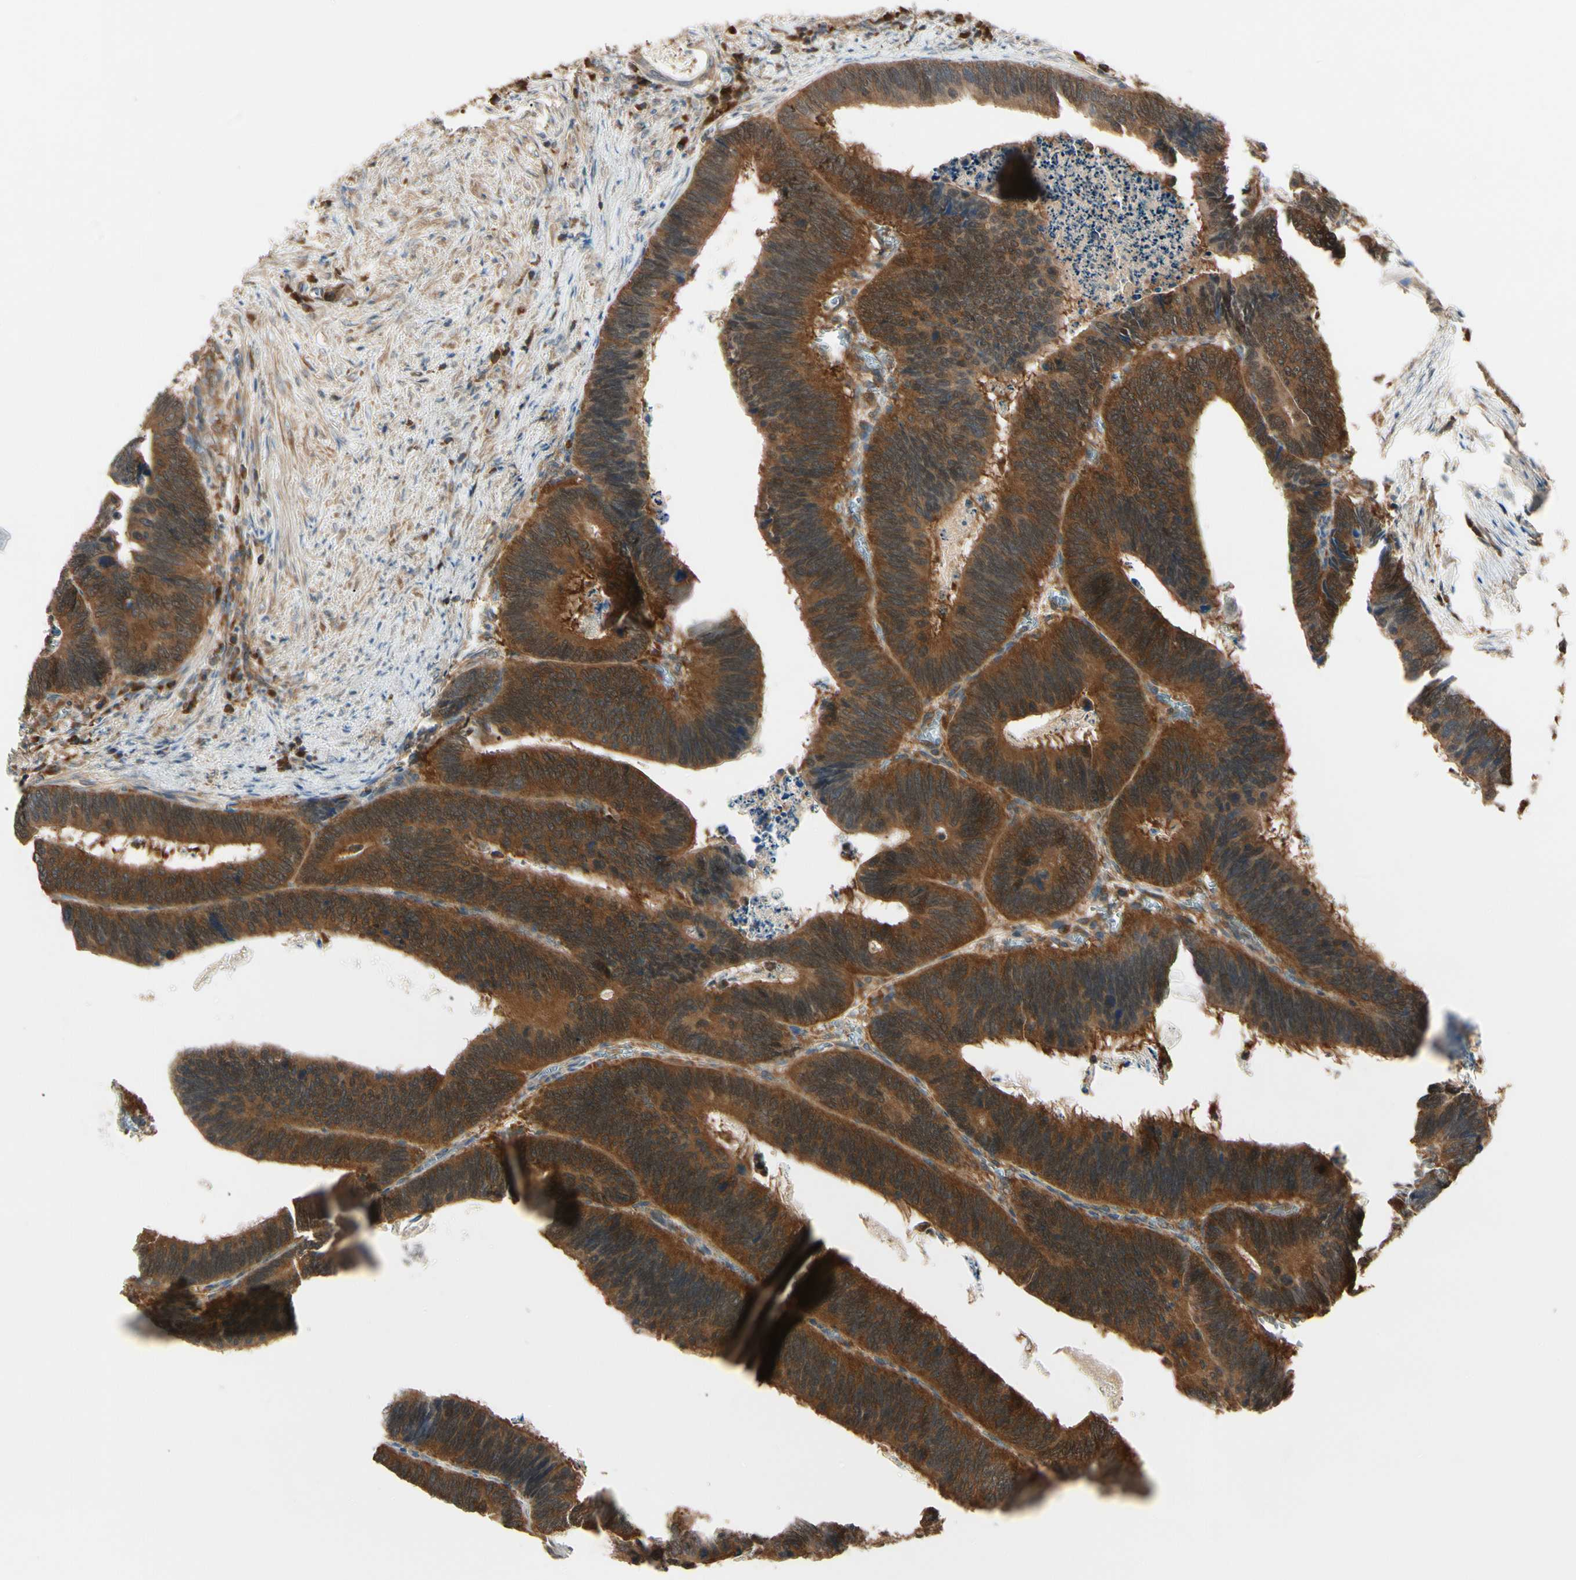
{"staining": {"intensity": "strong", "quantity": ">75%", "location": "cytoplasmic/membranous"}, "tissue": "colorectal cancer", "cell_type": "Tumor cells", "image_type": "cancer", "snomed": [{"axis": "morphology", "description": "Adenocarcinoma, NOS"}, {"axis": "topography", "description": "Colon"}], "caption": "The photomicrograph shows a brown stain indicating the presence of a protein in the cytoplasmic/membranous of tumor cells in adenocarcinoma (colorectal). (IHC, brightfield microscopy, high magnification).", "gene": "NME1-NME2", "patient": {"sex": "male", "age": 72}}